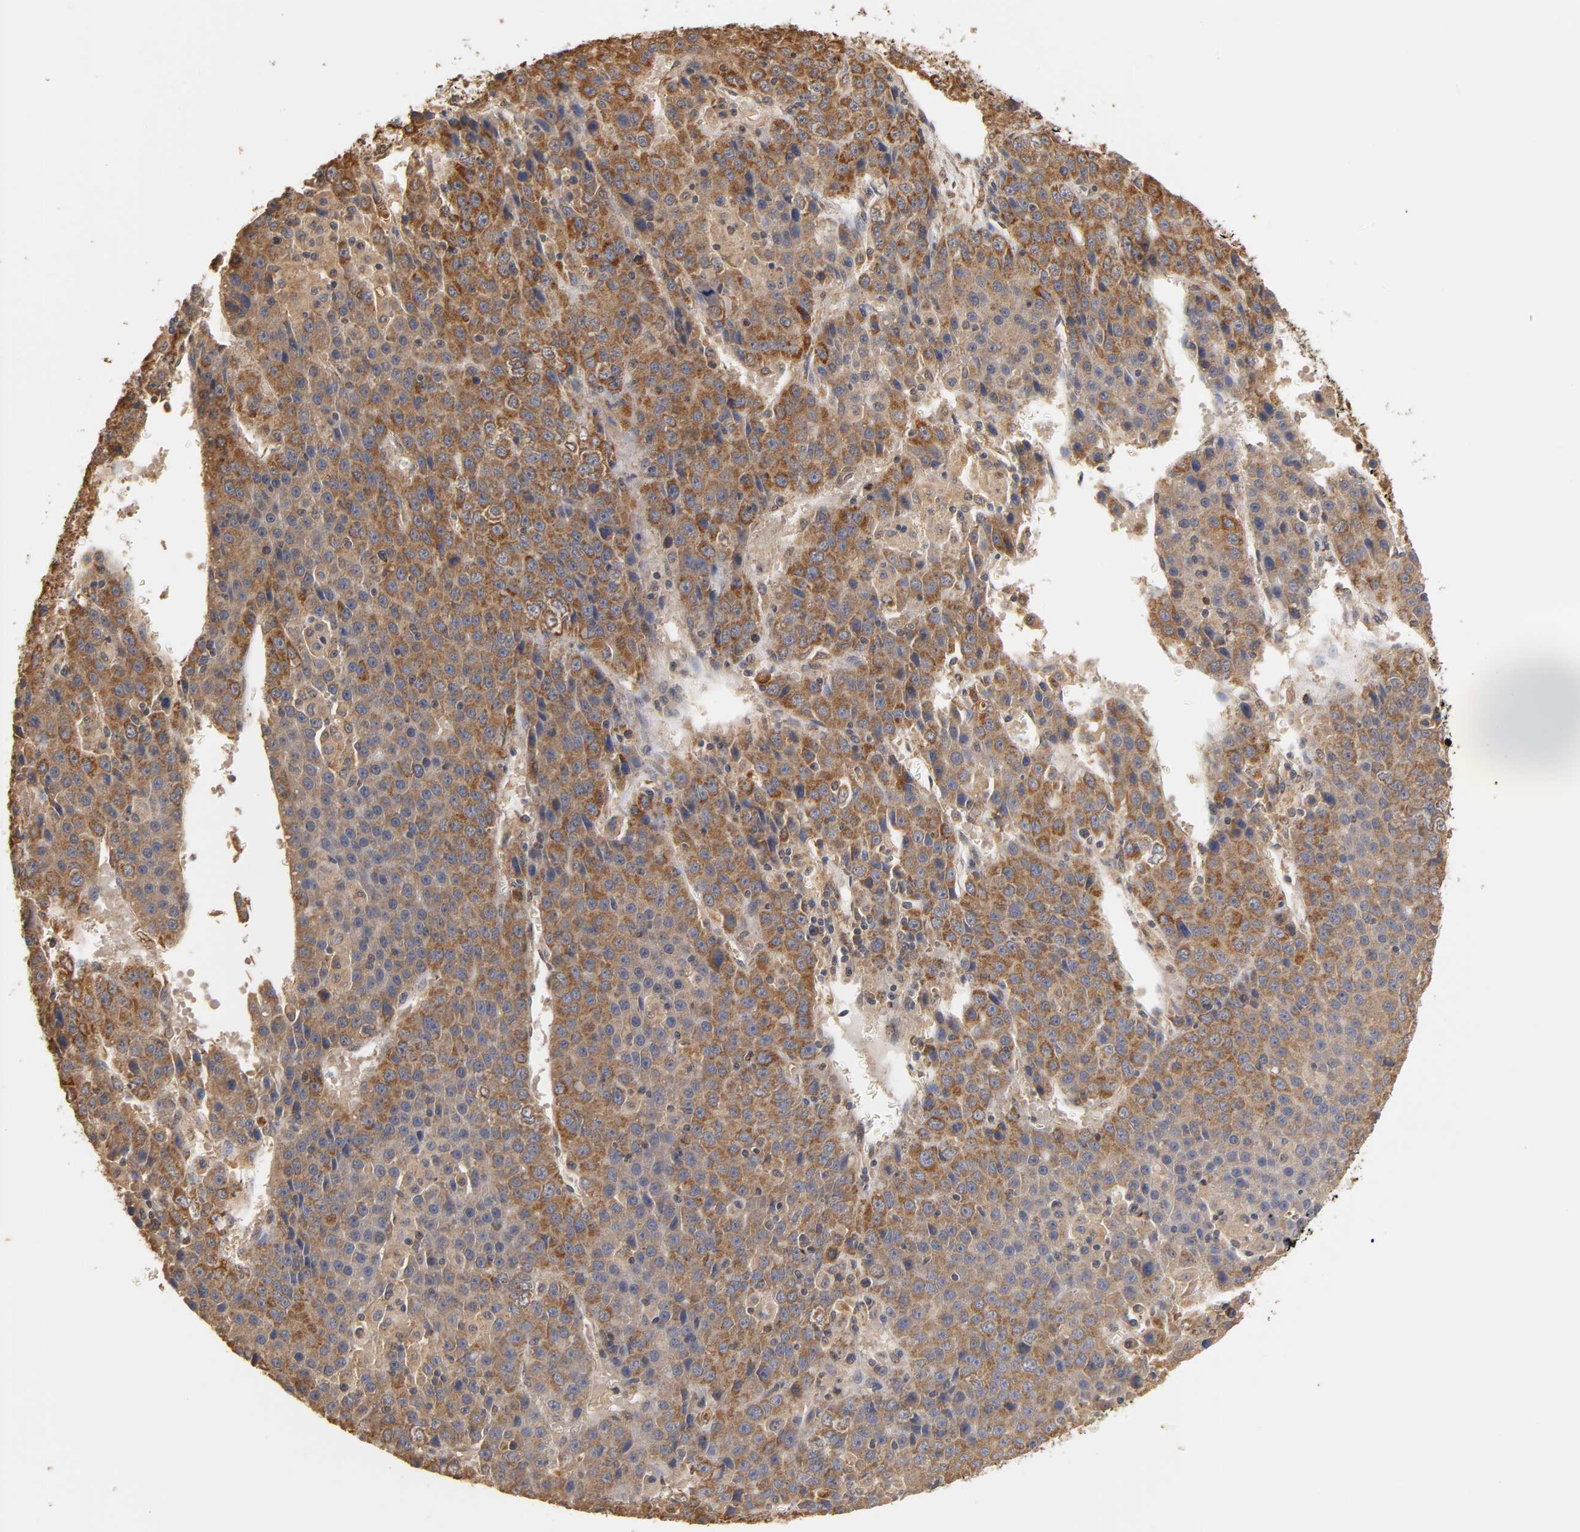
{"staining": {"intensity": "strong", "quantity": ">75%", "location": "cytoplasmic/membranous"}, "tissue": "liver cancer", "cell_type": "Tumor cells", "image_type": "cancer", "snomed": [{"axis": "morphology", "description": "Carcinoma, Hepatocellular, NOS"}, {"axis": "topography", "description": "Liver"}], "caption": "Immunohistochemistry (IHC) image of human hepatocellular carcinoma (liver) stained for a protein (brown), which shows high levels of strong cytoplasmic/membranous staining in approximately >75% of tumor cells.", "gene": "PKN1", "patient": {"sex": "female", "age": 53}}